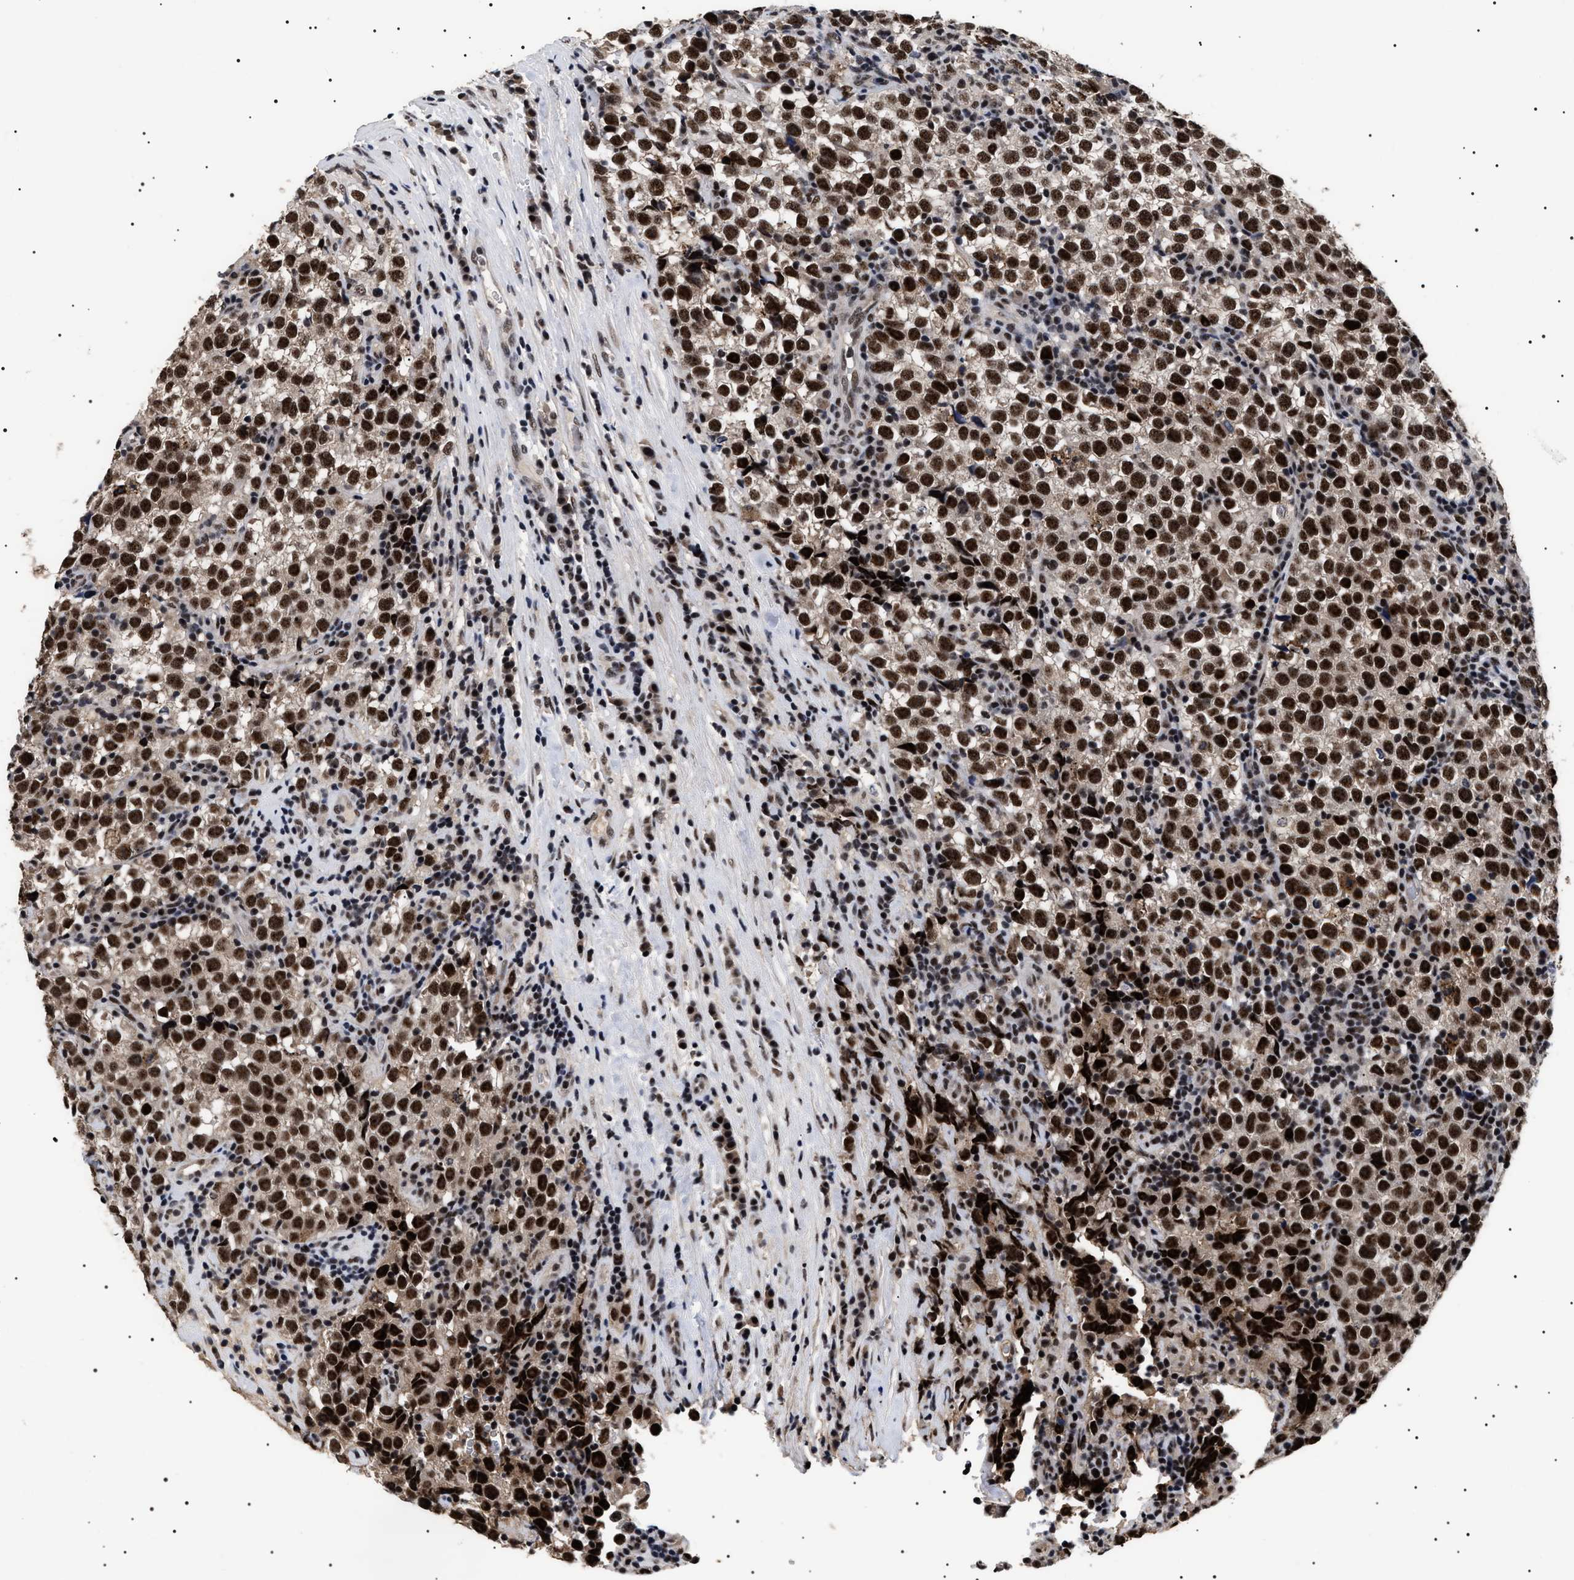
{"staining": {"intensity": "strong", "quantity": ">75%", "location": "nuclear"}, "tissue": "testis cancer", "cell_type": "Tumor cells", "image_type": "cancer", "snomed": [{"axis": "morphology", "description": "Normal tissue, NOS"}, {"axis": "morphology", "description": "Seminoma, NOS"}, {"axis": "topography", "description": "Testis"}], "caption": "Brown immunohistochemical staining in seminoma (testis) displays strong nuclear expression in about >75% of tumor cells.", "gene": "CAAP1", "patient": {"sex": "male", "age": 43}}